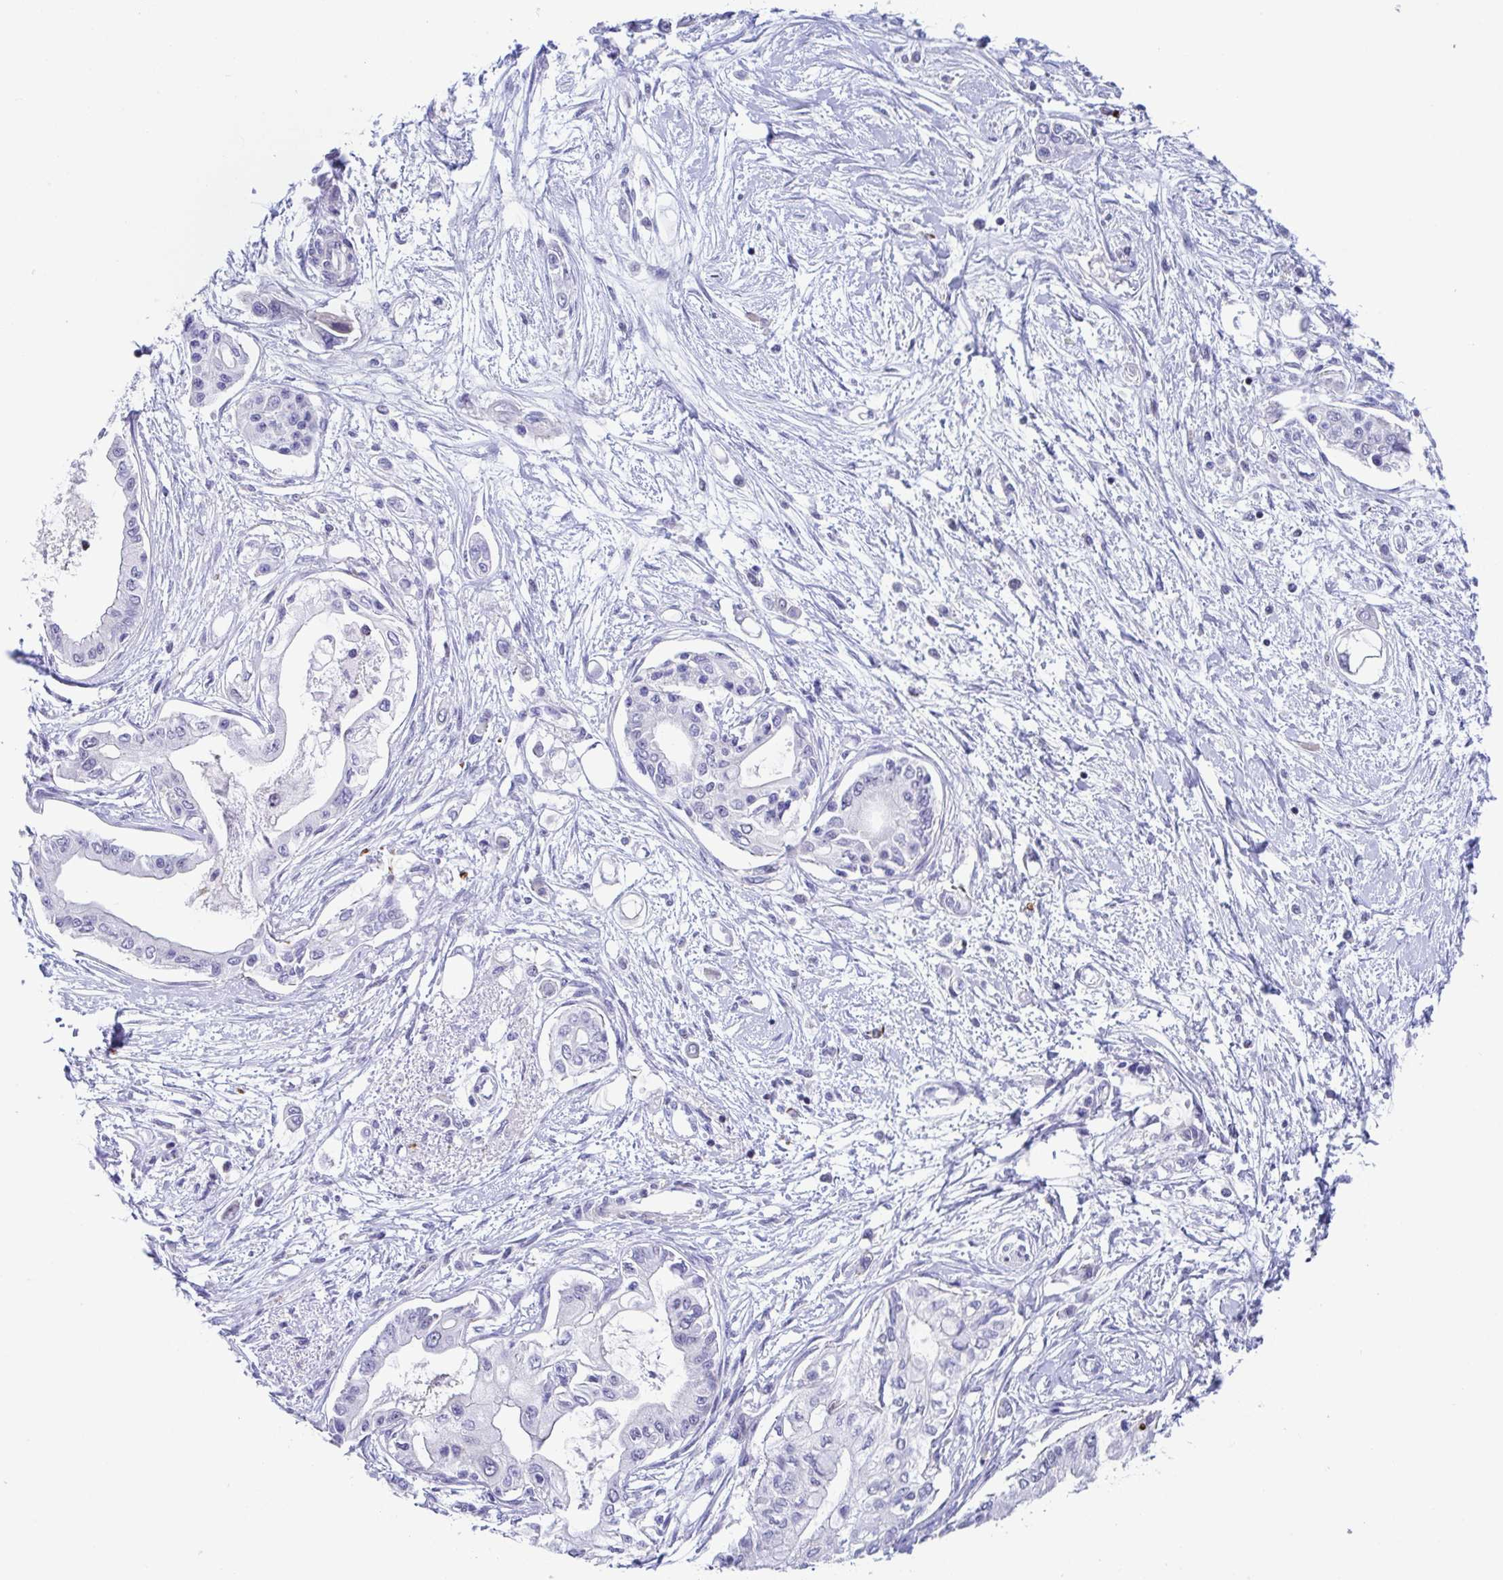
{"staining": {"intensity": "negative", "quantity": "none", "location": "none"}, "tissue": "pancreatic cancer", "cell_type": "Tumor cells", "image_type": "cancer", "snomed": [{"axis": "morphology", "description": "Adenocarcinoma, NOS"}, {"axis": "topography", "description": "Pancreas"}], "caption": "Pancreatic adenocarcinoma stained for a protein using immunohistochemistry (IHC) displays no staining tumor cells.", "gene": "WDR72", "patient": {"sex": "female", "age": 77}}